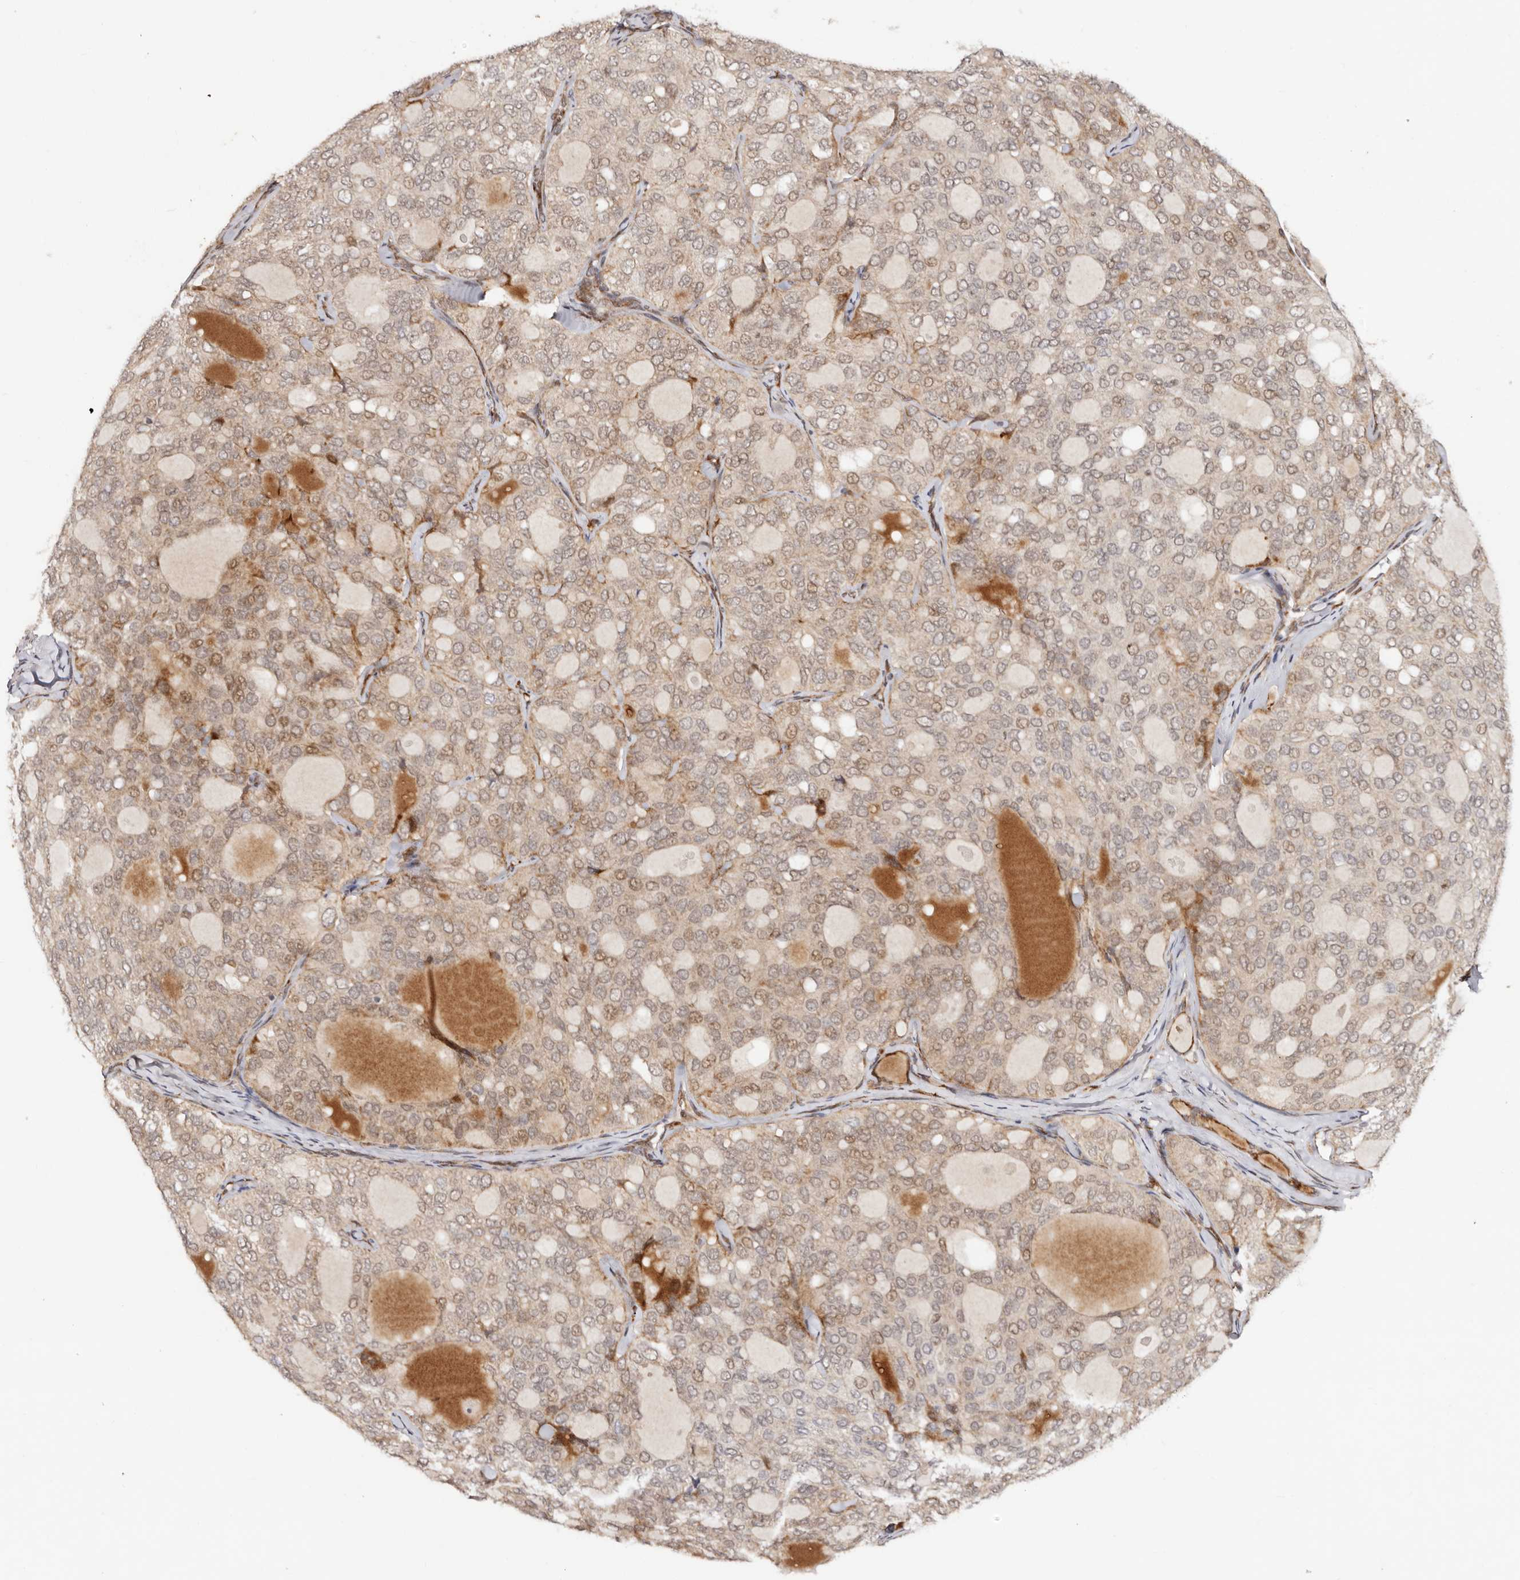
{"staining": {"intensity": "moderate", "quantity": "25%-75%", "location": "nuclear"}, "tissue": "thyroid cancer", "cell_type": "Tumor cells", "image_type": "cancer", "snomed": [{"axis": "morphology", "description": "Follicular adenoma carcinoma, NOS"}, {"axis": "topography", "description": "Thyroid gland"}], "caption": "Immunohistochemistry of human follicular adenoma carcinoma (thyroid) reveals medium levels of moderate nuclear positivity in approximately 25%-75% of tumor cells.", "gene": "BCL2L15", "patient": {"sex": "male", "age": 75}}